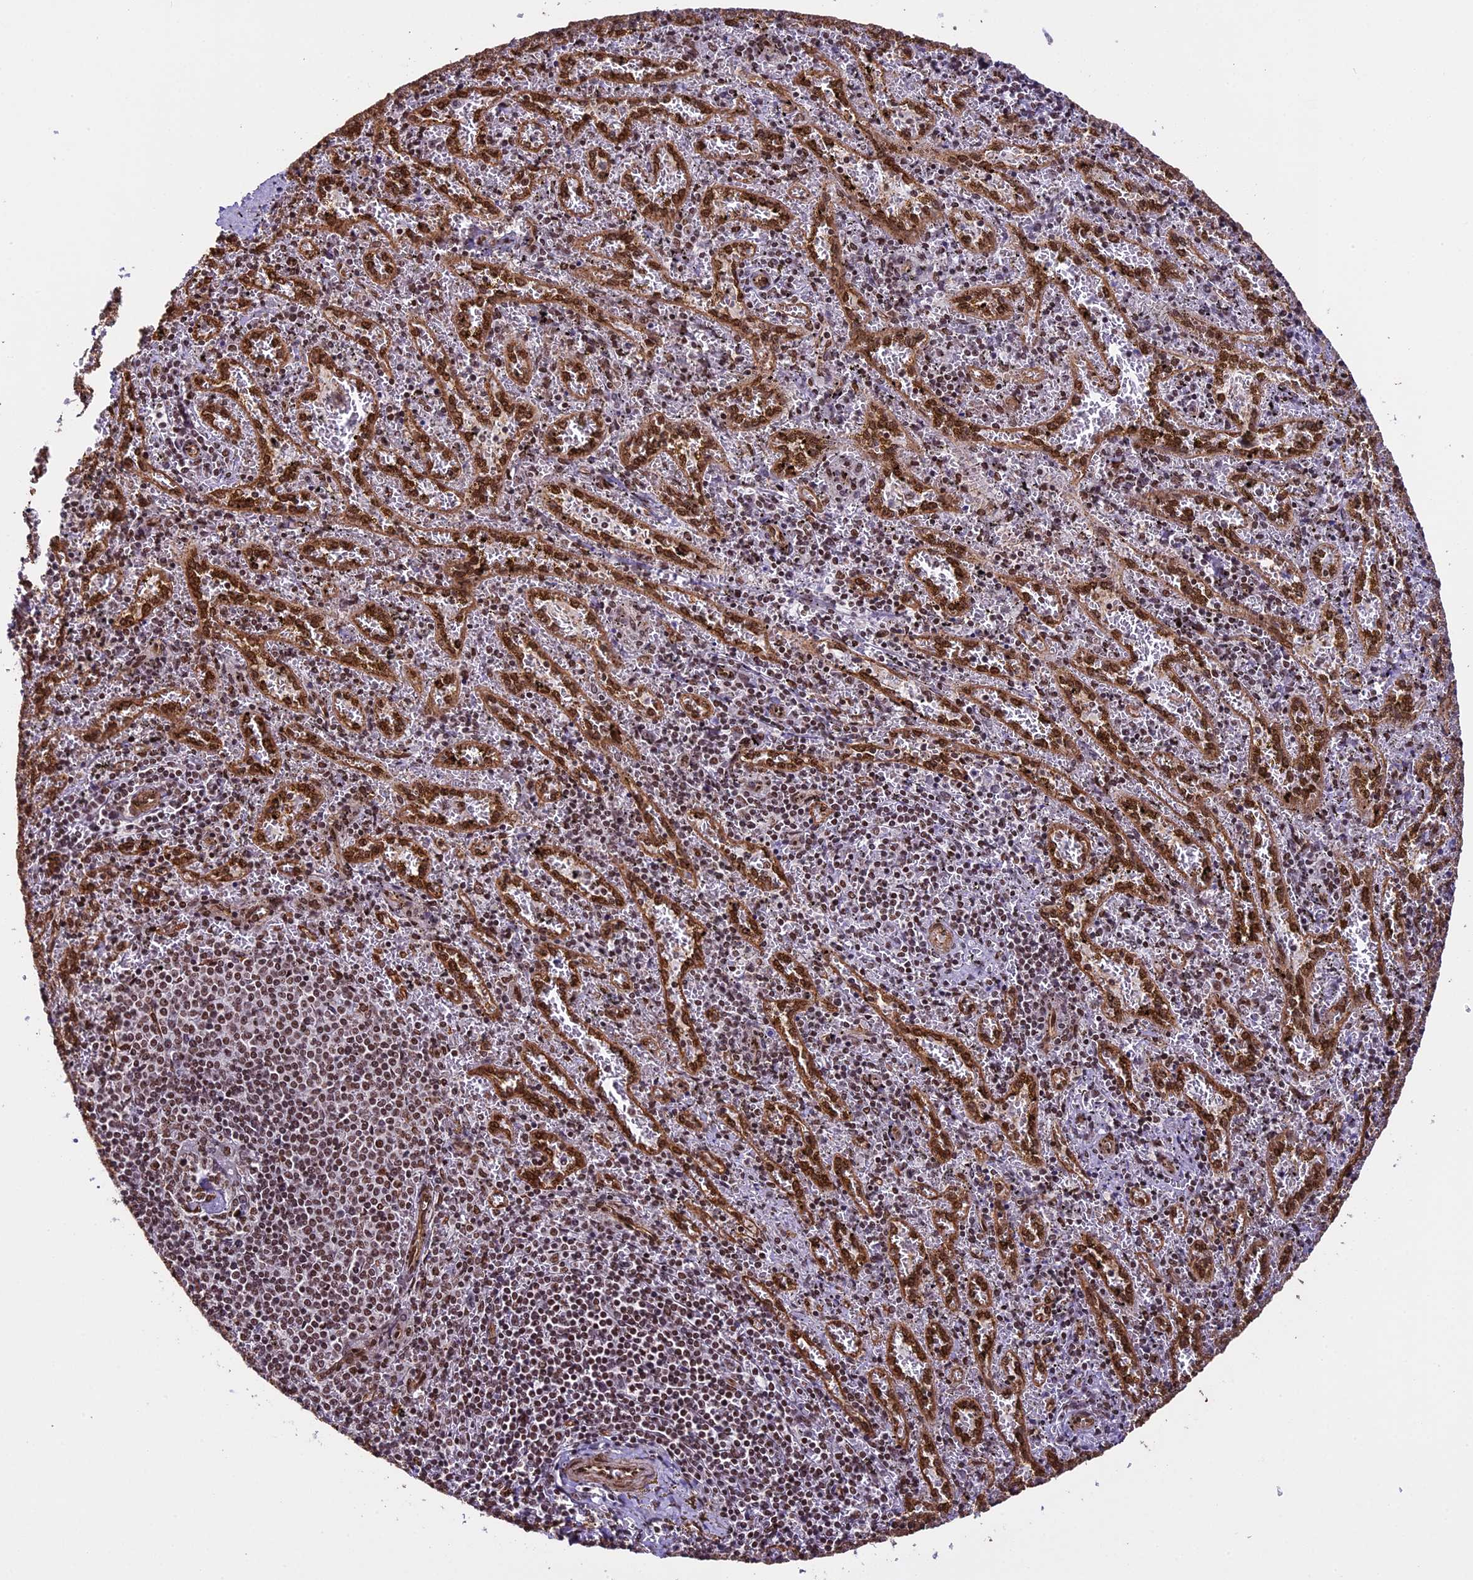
{"staining": {"intensity": "moderate", "quantity": ">75%", "location": "nuclear"}, "tissue": "spleen", "cell_type": "Cells in red pulp", "image_type": "normal", "snomed": [{"axis": "morphology", "description": "Normal tissue, NOS"}, {"axis": "topography", "description": "Spleen"}], "caption": "Immunohistochemistry image of normal spleen: human spleen stained using IHC reveals medium levels of moderate protein expression localized specifically in the nuclear of cells in red pulp, appearing as a nuclear brown color.", "gene": "MPHOSPH8", "patient": {"sex": "male", "age": 11}}